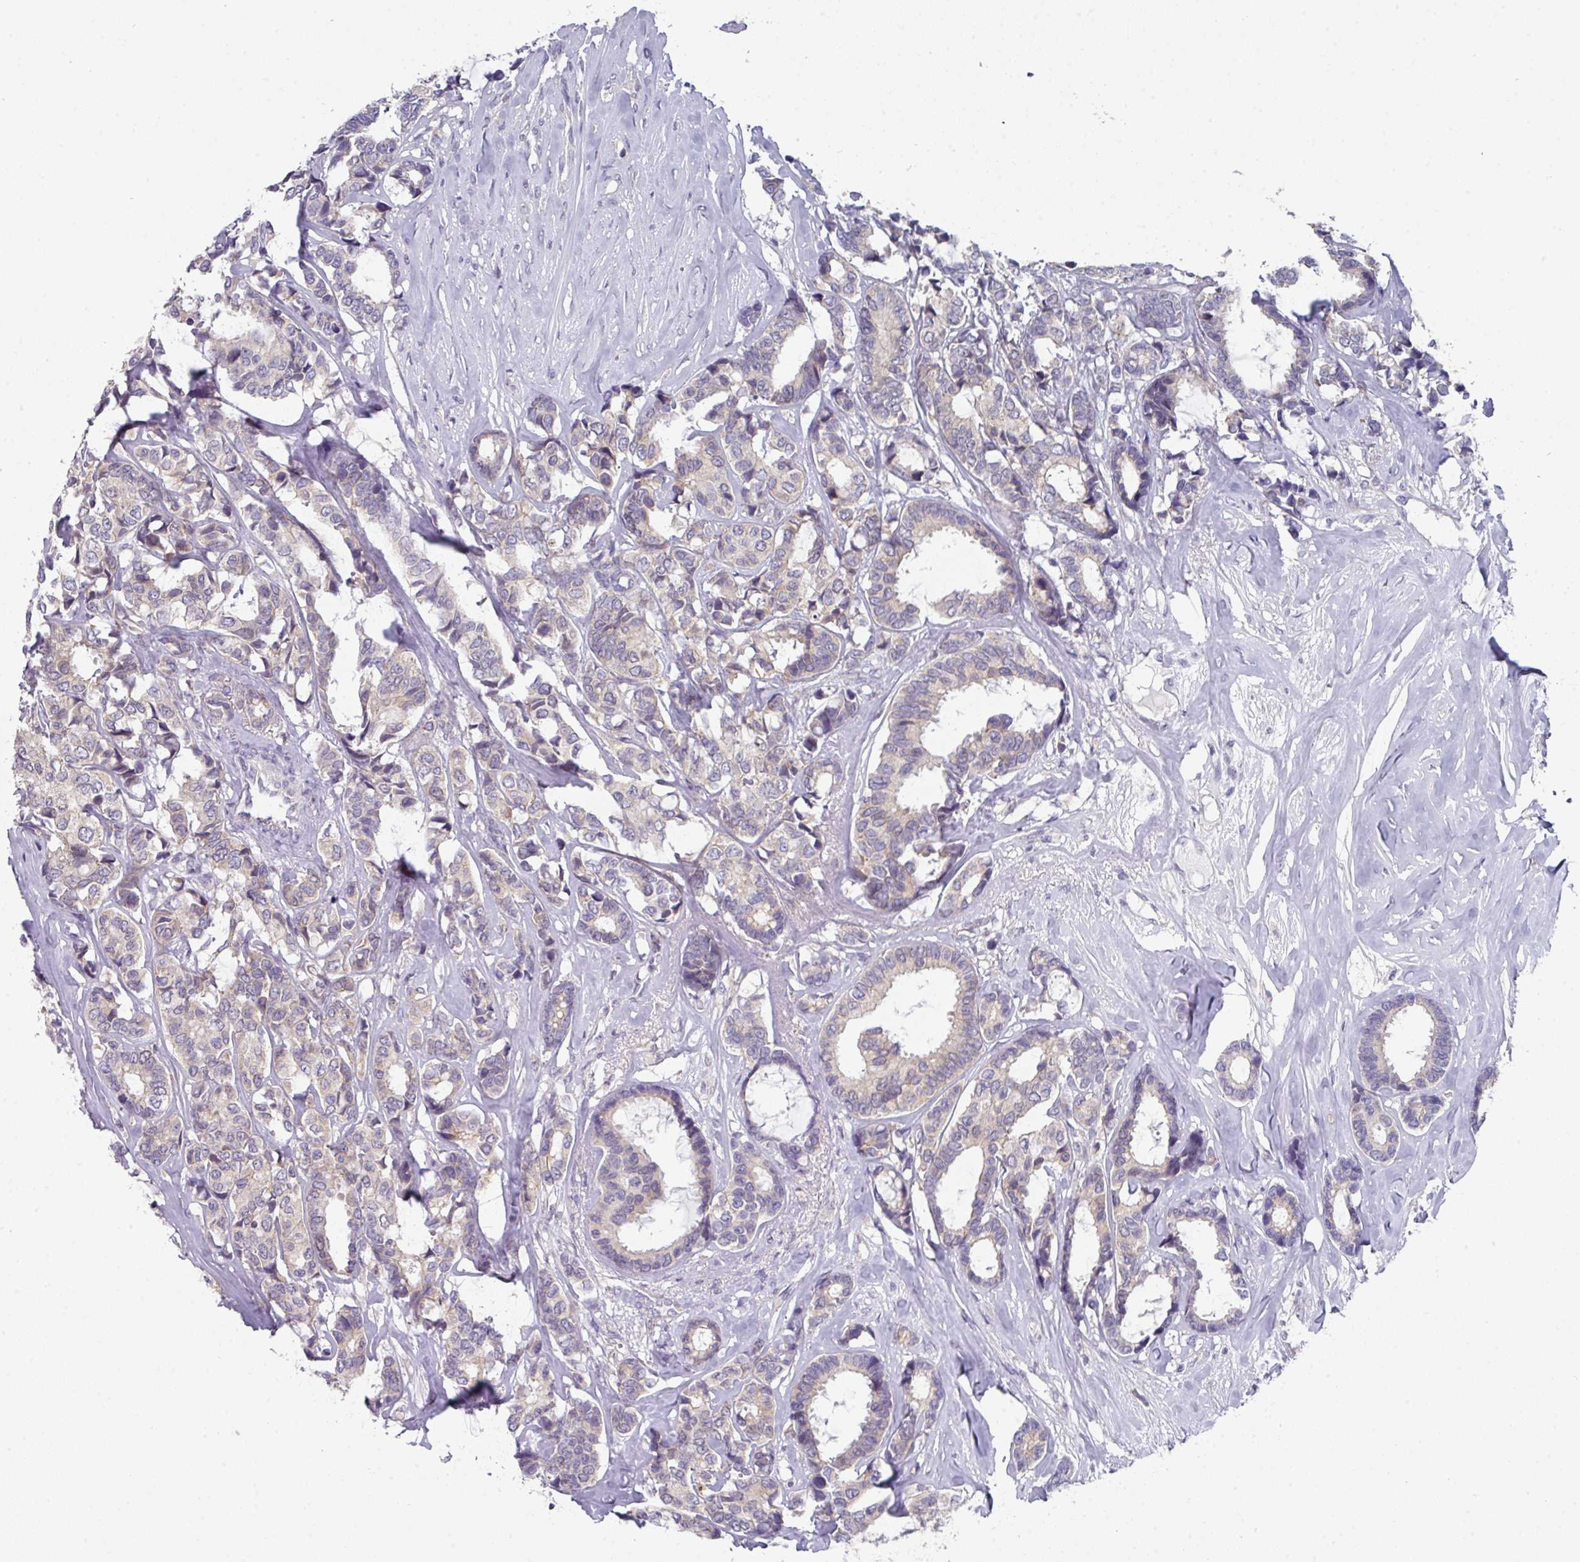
{"staining": {"intensity": "weak", "quantity": "25%-75%", "location": "cytoplasmic/membranous"}, "tissue": "breast cancer", "cell_type": "Tumor cells", "image_type": "cancer", "snomed": [{"axis": "morphology", "description": "Duct carcinoma"}, {"axis": "topography", "description": "Breast"}], "caption": "This is an image of immunohistochemistry (IHC) staining of breast infiltrating ductal carcinoma, which shows weak staining in the cytoplasmic/membranous of tumor cells.", "gene": "DCAF12L2", "patient": {"sex": "female", "age": 87}}